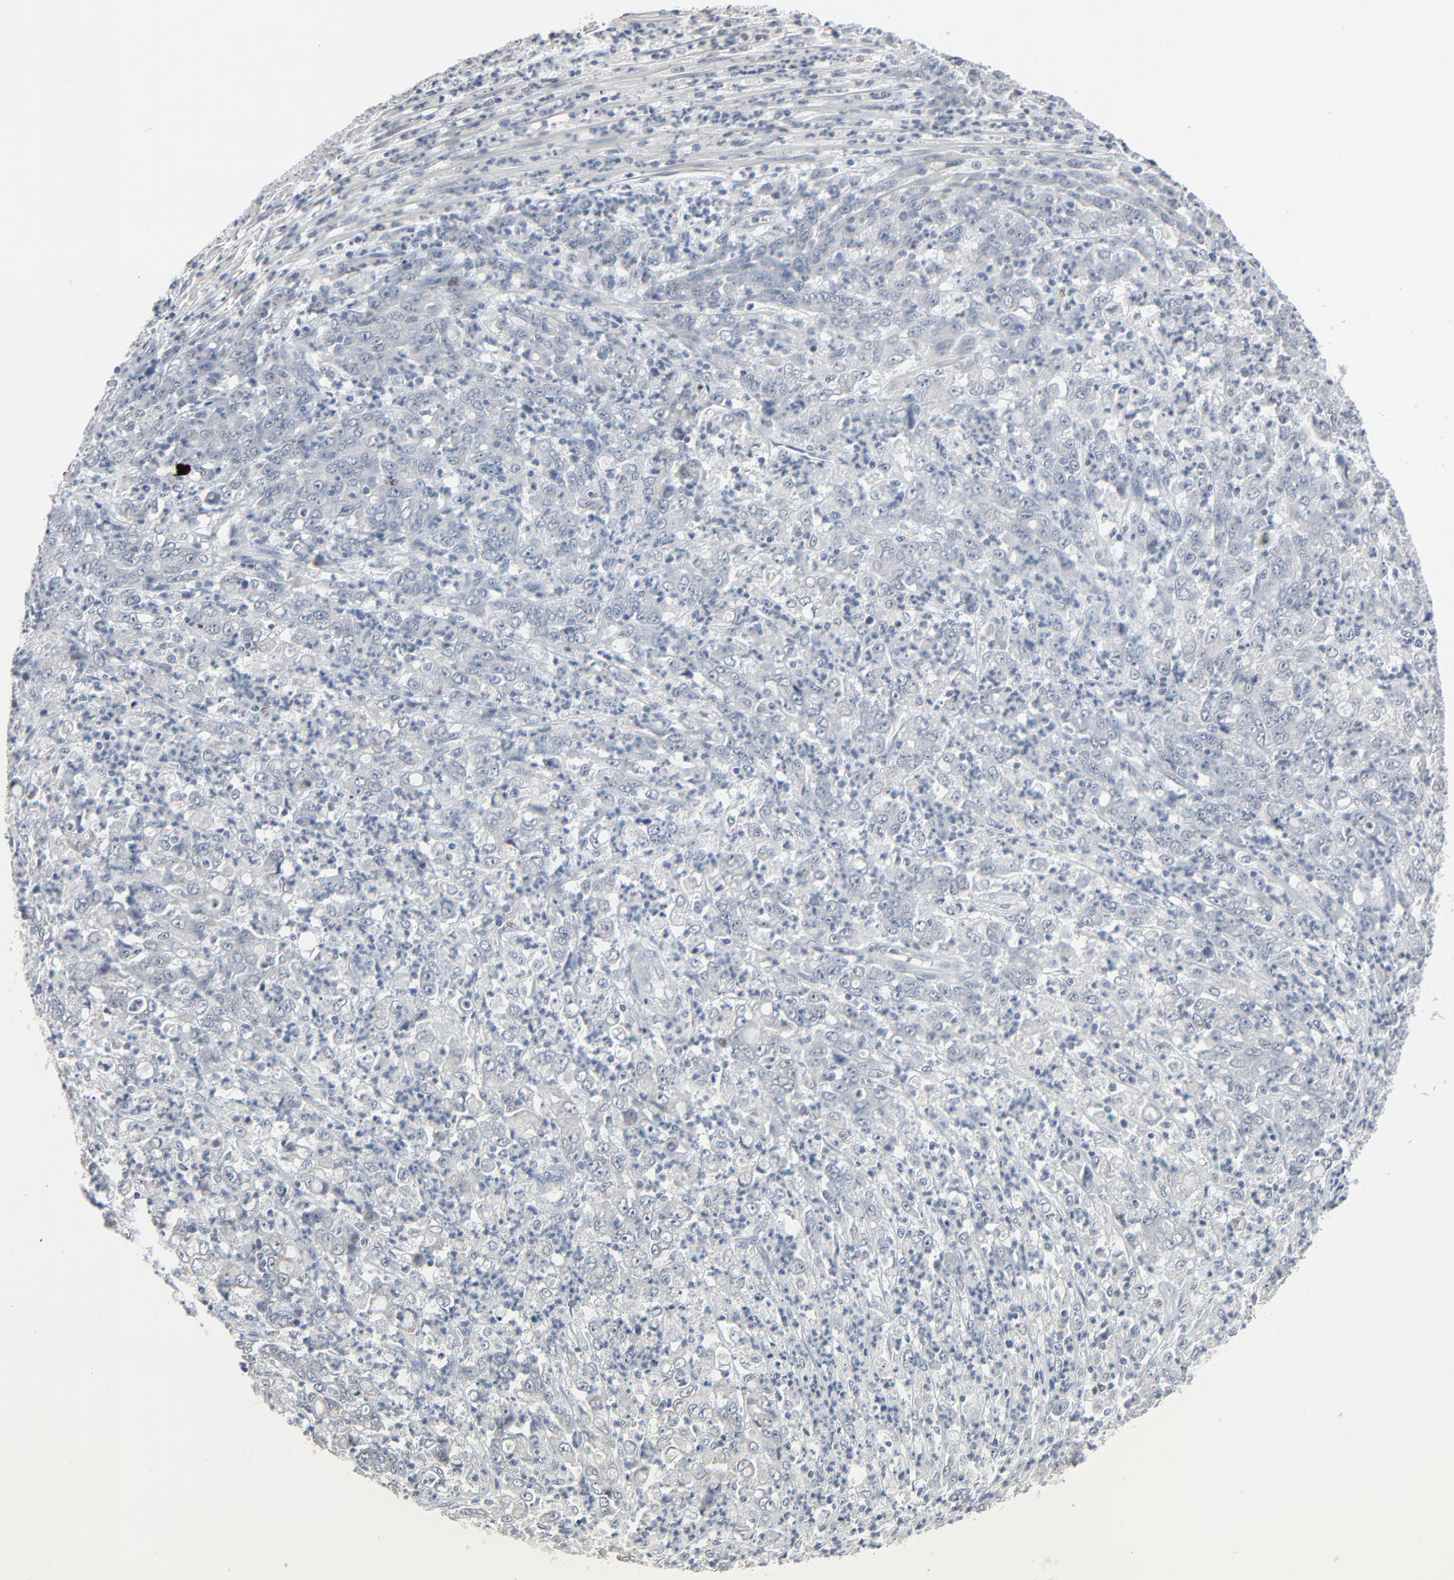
{"staining": {"intensity": "negative", "quantity": "none", "location": "none"}, "tissue": "stomach cancer", "cell_type": "Tumor cells", "image_type": "cancer", "snomed": [{"axis": "morphology", "description": "Adenocarcinoma, NOS"}, {"axis": "topography", "description": "Stomach, lower"}], "caption": "Immunohistochemistry of human stomach cancer (adenocarcinoma) exhibits no expression in tumor cells. Brightfield microscopy of immunohistochemistry stained with DAB (3,3'-diaminobenzidine) (brown) and hematoxylin (blue), captured at high magnification.", "gene": "SAGE1", "patient": {"sex": "female", "age": 71}}